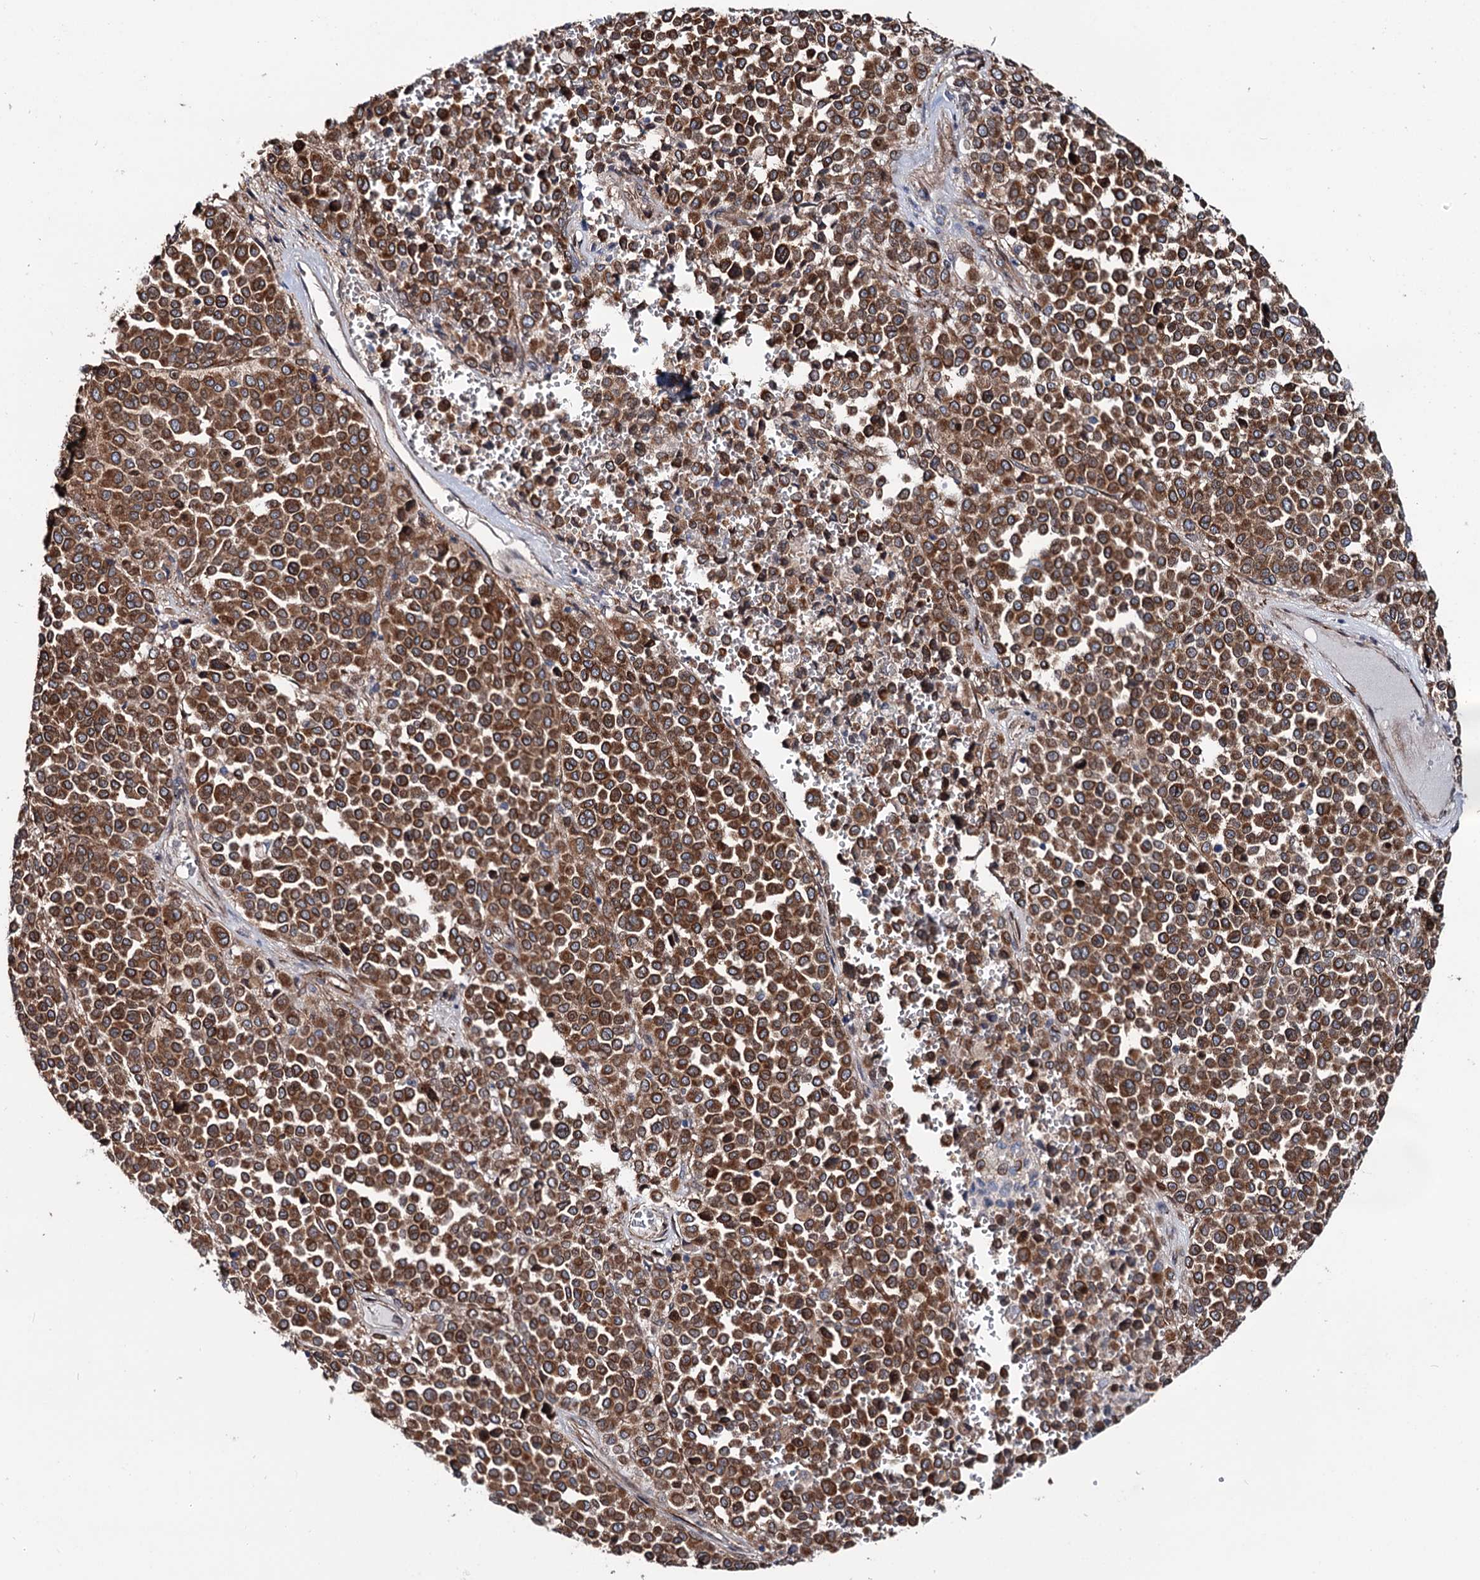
{"staining": {"intensity": "strong", "quantity": ">75%", "location": "cytoplasmic/membranous"}, "tissue": "melanoma", "cell_type": "Tumor cells", "image_type": "cancer", "snomed": [{"axis": "morphology", "description": "Malignant melanoma, Metastatic site"}, {"axis": "topography", "description": "Pancreas"}], "caption": "High-magnification brightfield microscopy of malignant melanoma (metastatic site) stained with DAB (brown) and counterstained with hematoxylin (blue). tumor cells exhibit strong cytoplasmic/membranous staining is present in approximately>75% of cells.", "gene": "PTDSS2", "patient": {"sex": "female", "age": 30}}